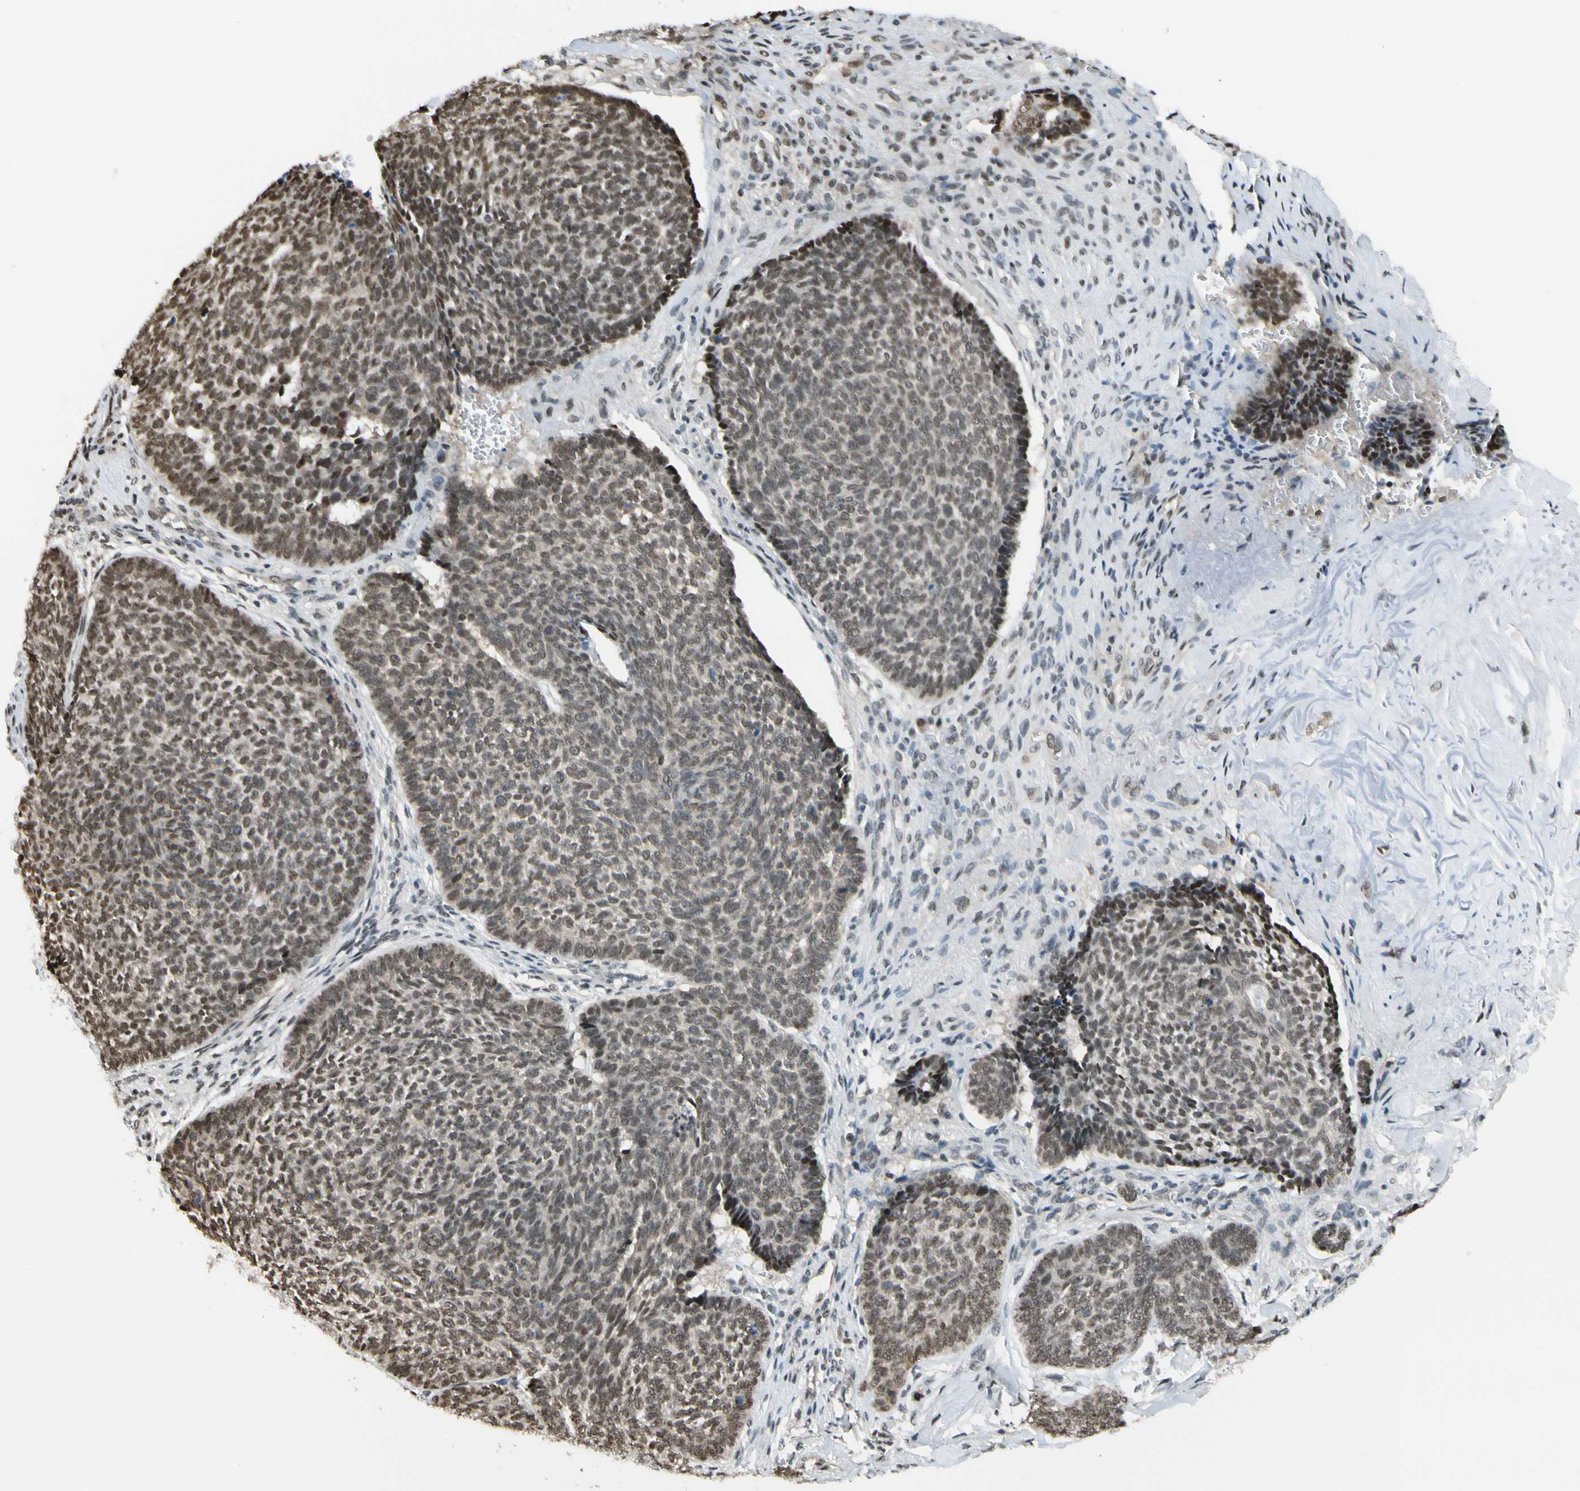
{"staining": {"intensity": "weak", "quantity": ">75%", "location": "nuclear"}, "tissue": "skin cancer", "cell_type": "Tumor cells", "image_type": "cancer", "snomed": [{"axis": "morphology", "description": "Basal cell carcinoma"}, {"axis": "topography", "description": "Skin"}], "caption": "Immunohistochemistry (IHC) of human basal cell carcinoma (skin) shows low levels of weak nuclear staining in approximately >75% of tumor cells. (DAB IHC, brown staining for protein, blue staining for nuclei).", "gene": "SUFU", "patient": {"sex": "male", "age": 84}}